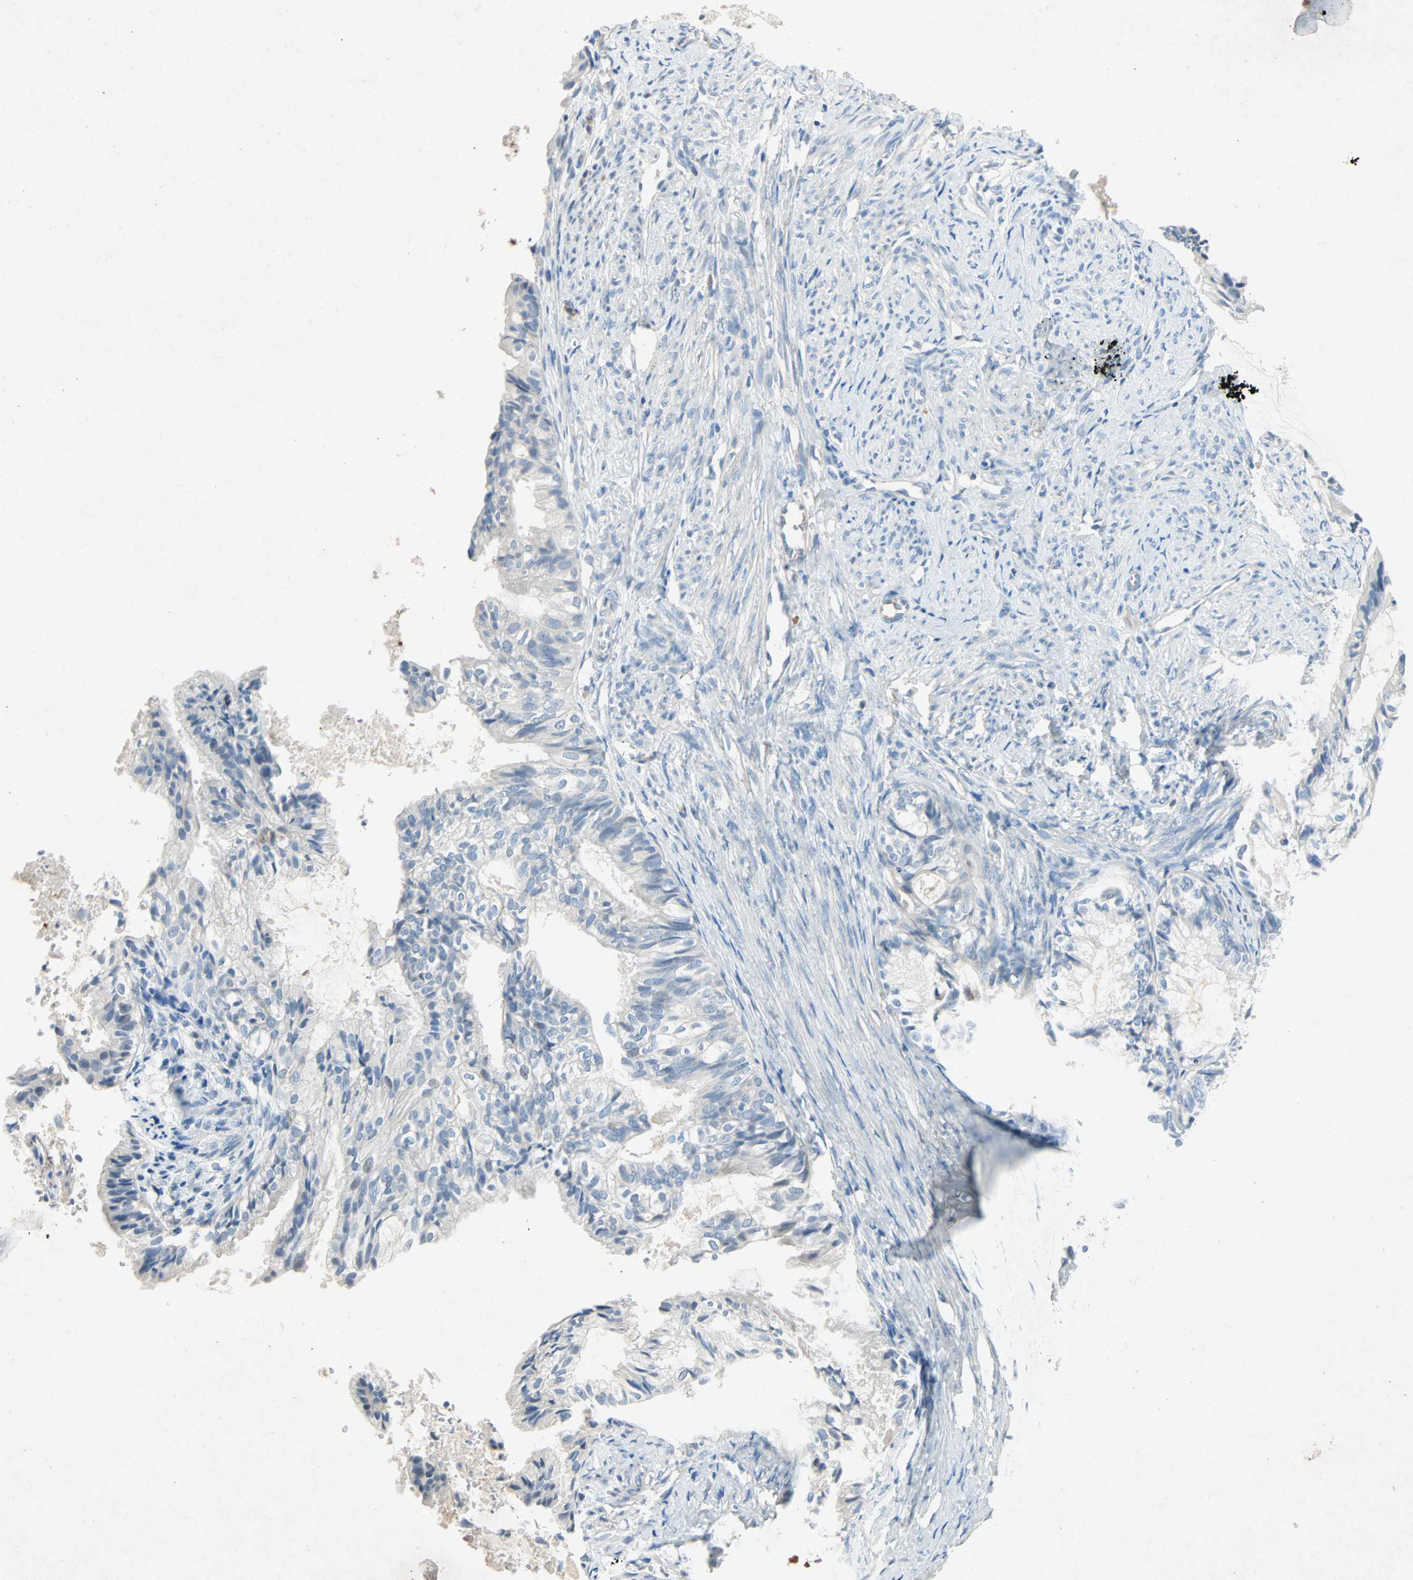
{"staining": {"intensity": "negative", "quantity": "none", "location": "none"}, "tissue": "cervical cancer", "cell_type": "Tumor cells", "image_type": "cancer", "snomed": [{"axis": "morphology", "description": "Normal tissue, NOS"}, {"axis": "morphology", "description": "Adenocarcinoma, NOS"}, {"axis": "topography", "description": "Cervix"}, {"axis": "topography", "description": "Endometrium"}], "caption": "Cervical cancer (adenocarcinoma) stained for a protein using IHC reveals no positivity tumor cells.", "gene": "PCDHB2", "patient": {"sex": "female", "age": 86}}